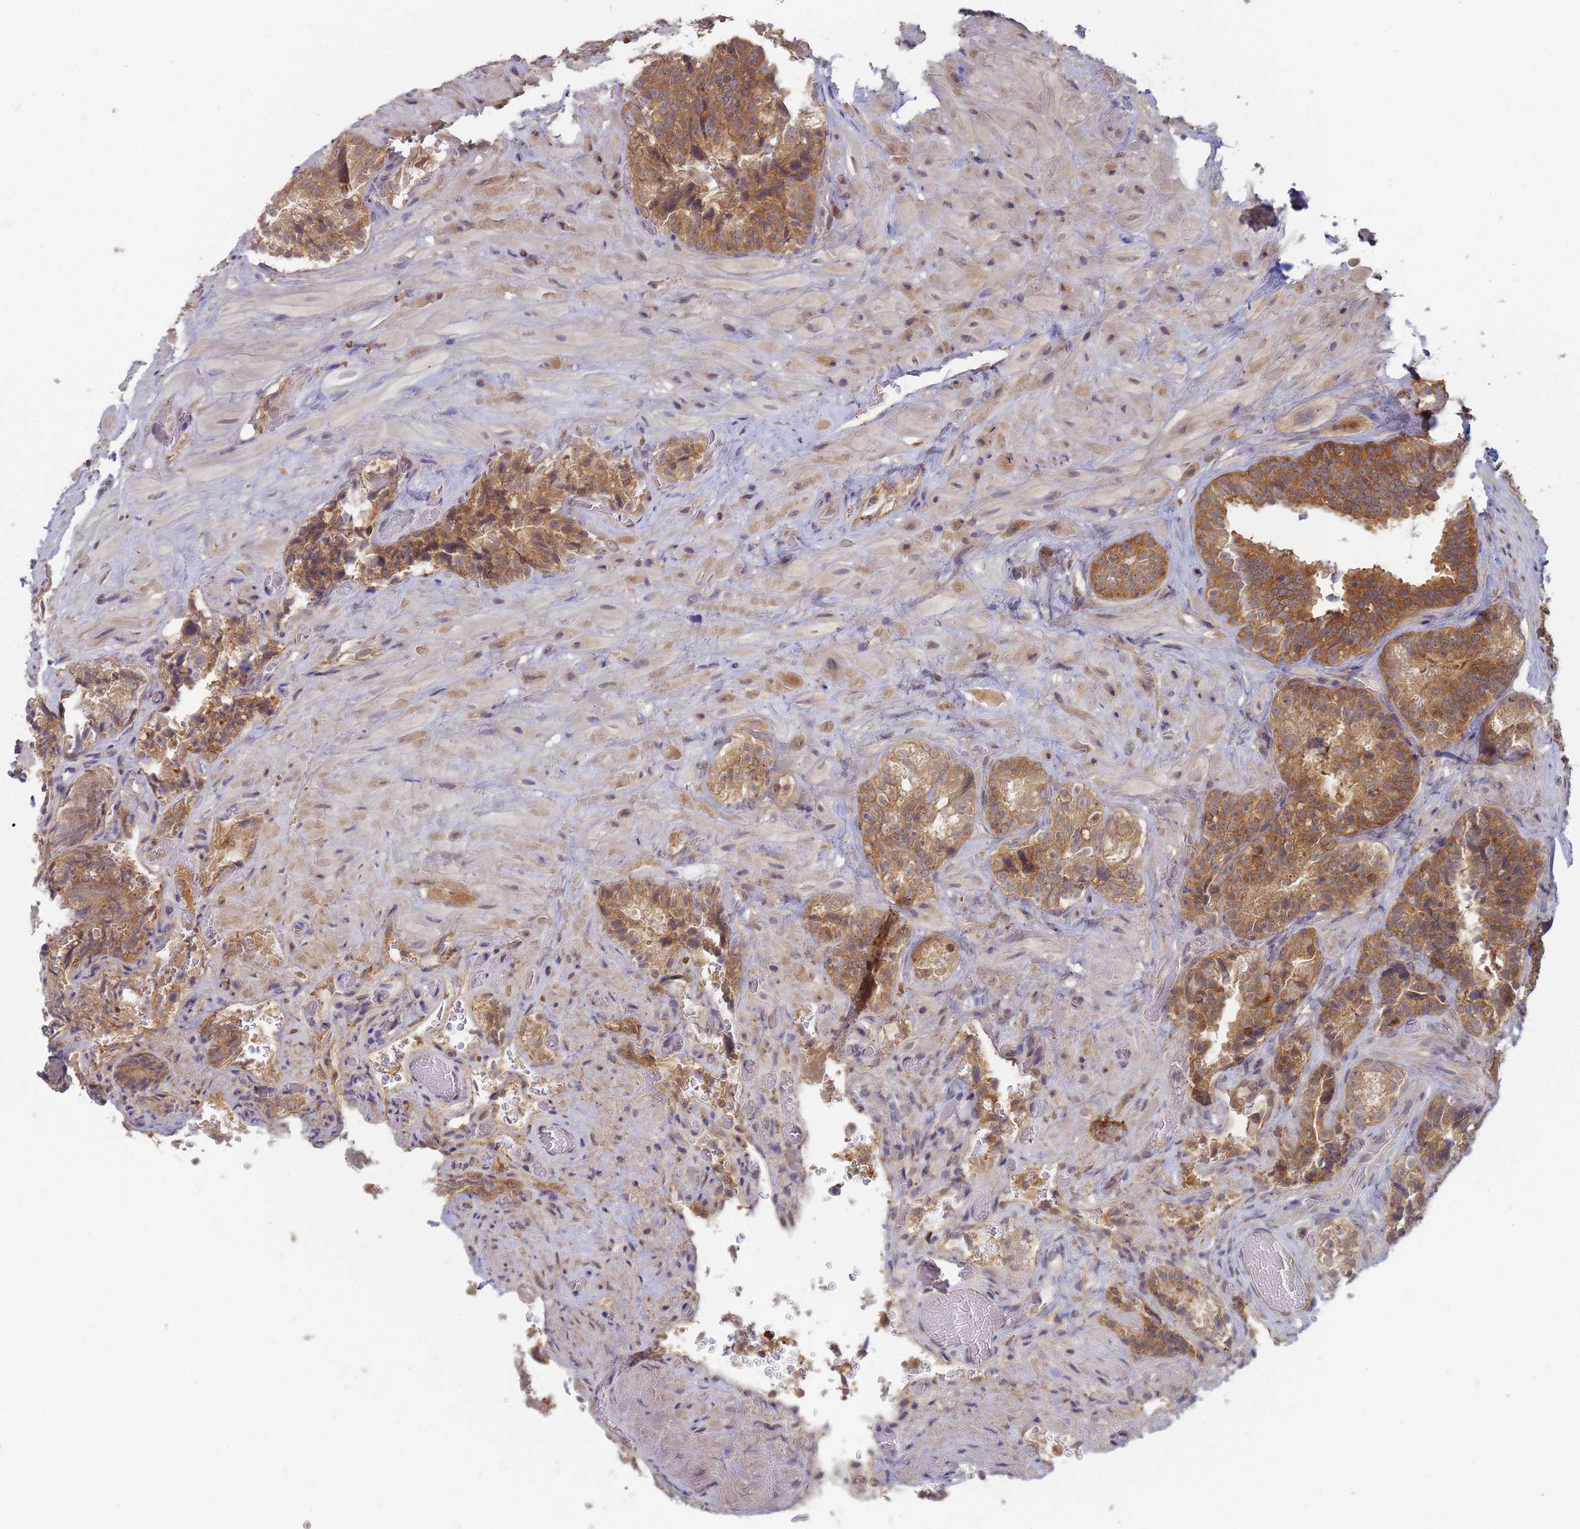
{"staining": {"intensity": "moderate", "quantity": "25%-75%", "location": "cytoplasmic/membranous"}, "tissue": "seminal vesicle", "cell_type": "Glandular cells", "image_type": "normal", "snomed": [{"axis": "morphology", "description": "Normal tissue, NOS"}, {"axis": "topography", "description": "Prostate and seminal vesicle, NOS"}, {"axis": "topography", "description": "Prostate"}, {"axis": "topography", "description": "Seminal veicle"}], "caption": "Seminal vesicle stained with immunohistochemistry exhibits moderate cytoplasmic/membranous positivity in approximately 25%-75% of glandular cells.", "gene": "SHARPIN", "patient": {"sex": "male", "age": 67}}